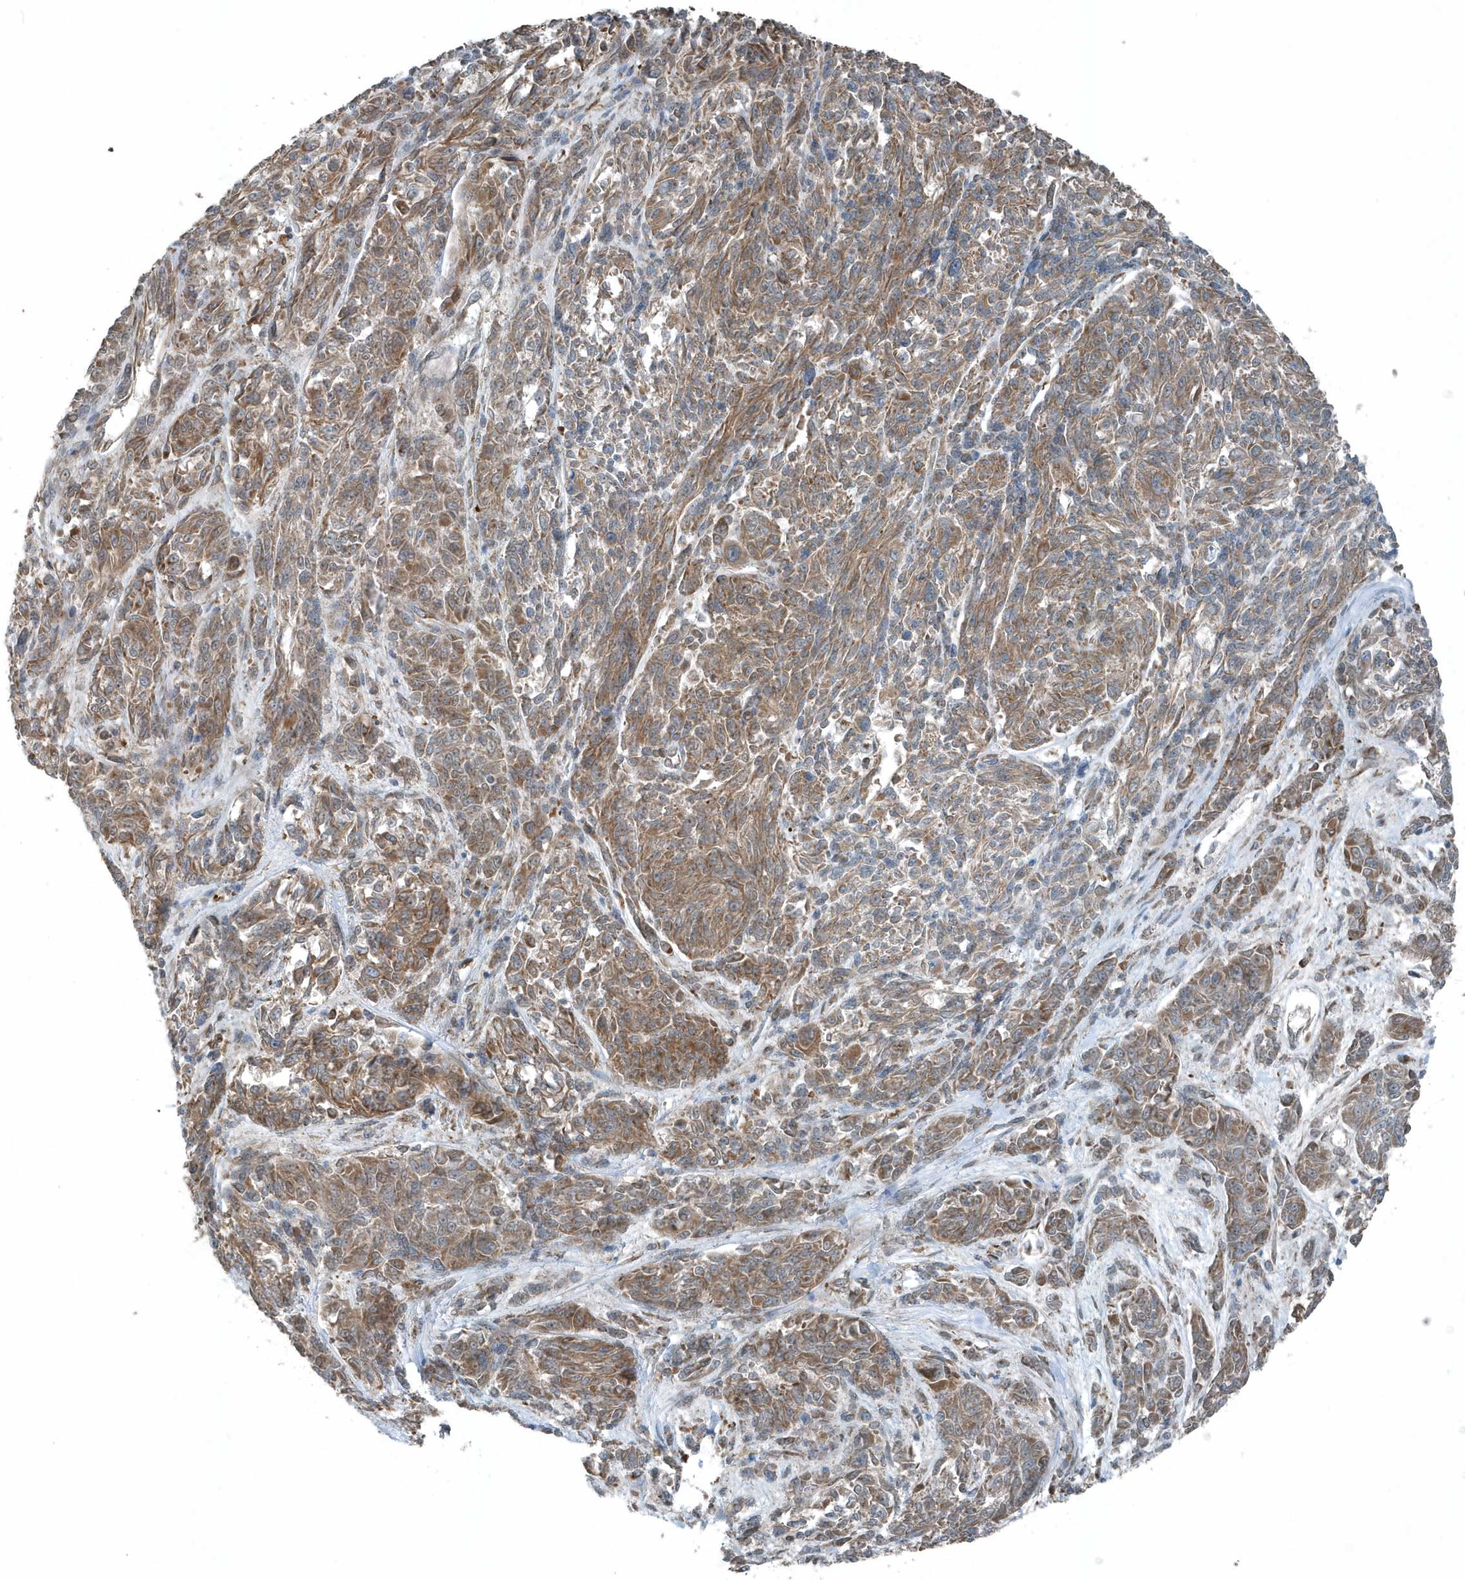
{"staining": {"intensity": "moderate", "quantity": ">75%", "location": "cytoplasmic/membranous"}, "tissue": "melanoma", "cell_type": "Tumor cells", "image_type": "cancer", "snomed": [{"axis": "morphology", "description": "Malignant melanoma, NOS"}, {"axis": "topography", "description": "Skin"}], "caption": "Melanoma stained with immunohistochemistry demonstrates moderate cytoplasmic/membranous staining in about >75% of tumor cells. (DAB (3,3'-diaminobenzidine) IHC with brightfield microscopy, high magnification).", "gene": "GCC2", "patient": {"sex": "male", "age": 53}}